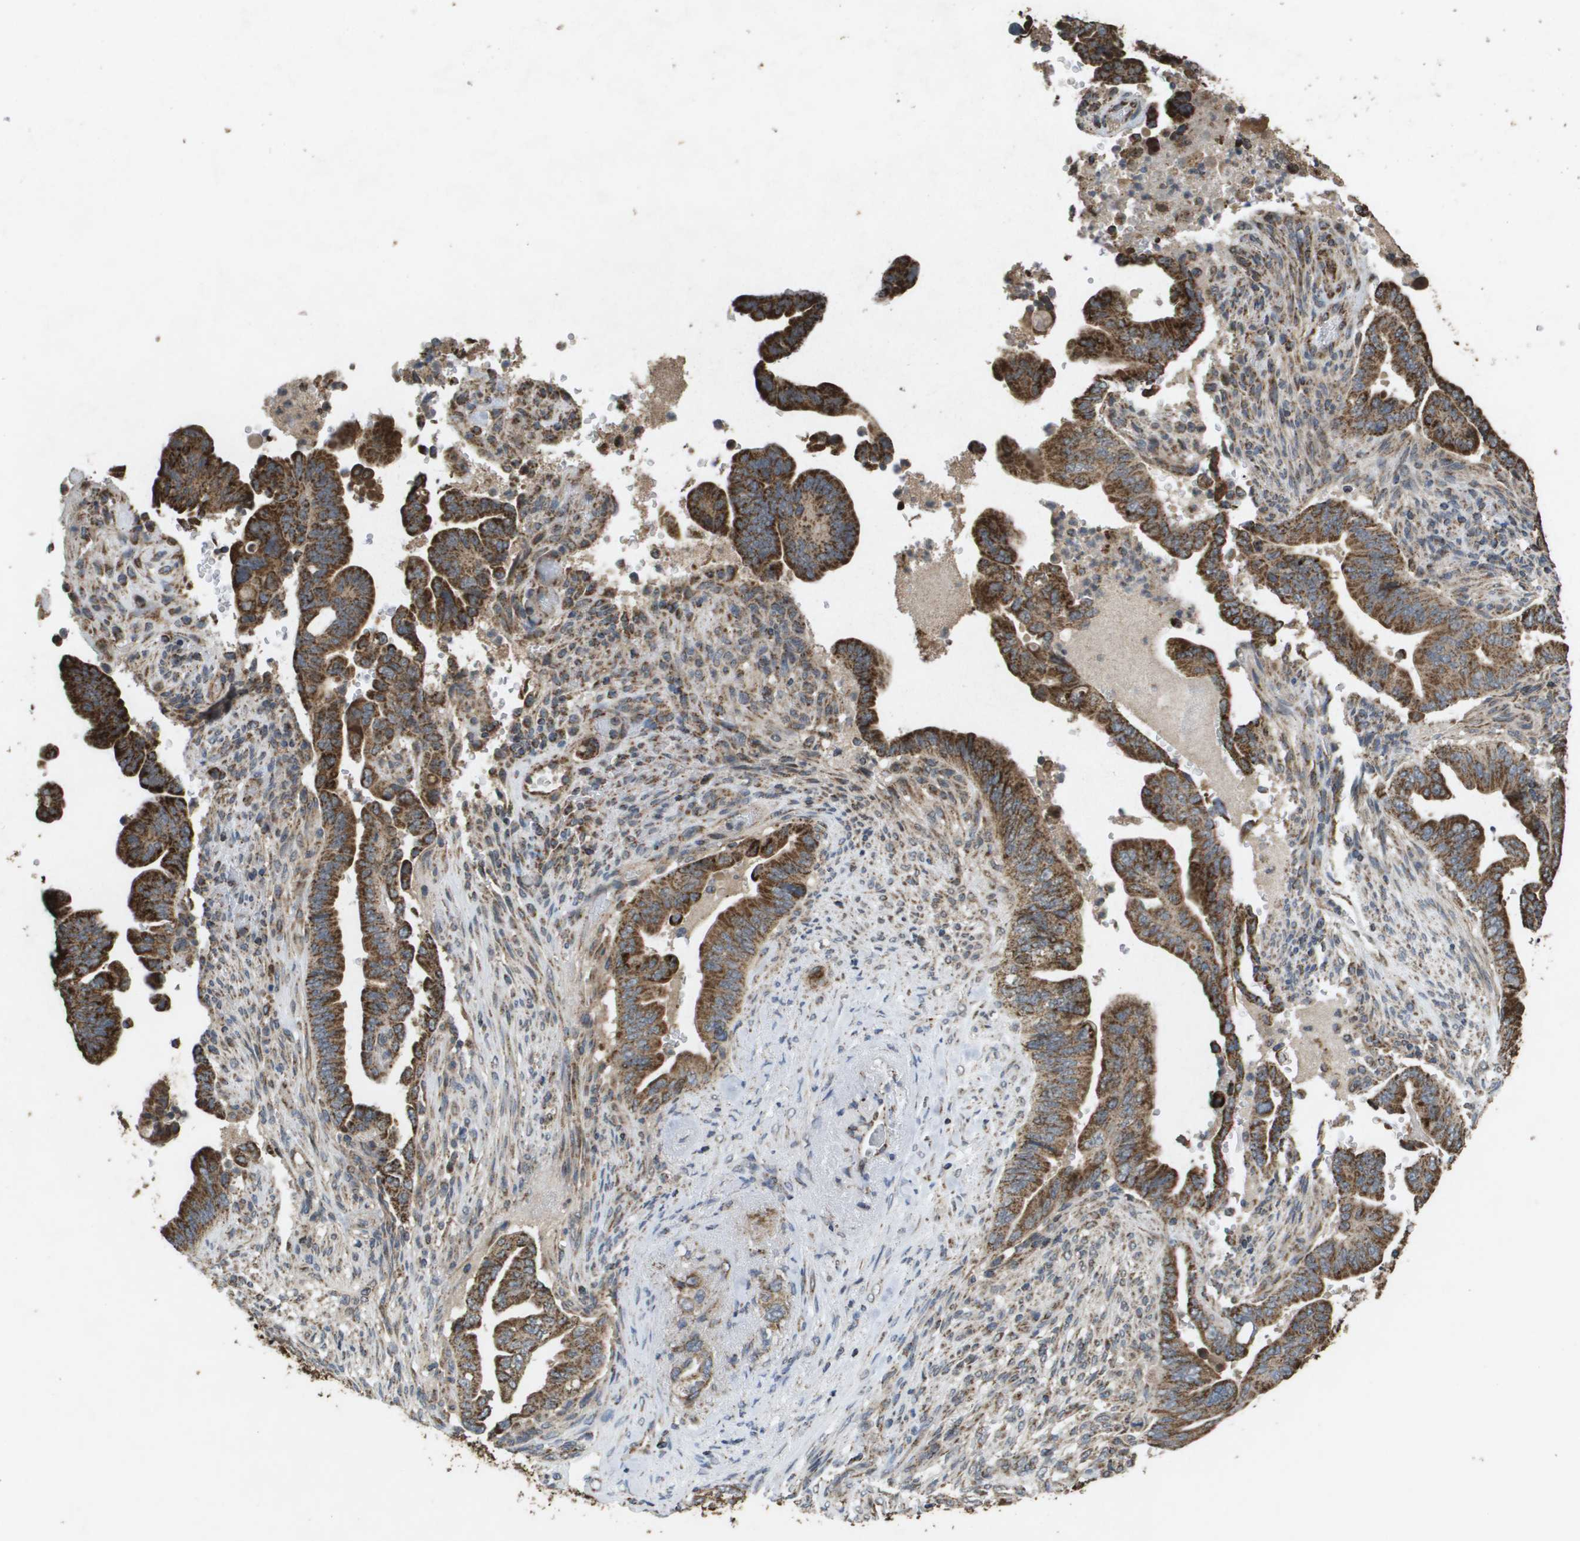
{"staining": {"intensity": "strong", "quantity": ">75%", "location": "cytoplasmic/membranous"}, "tissue": "pancreatic cancer", "cell_type": "Tumor cells", "image_type": "cancer", "snomed": [{"axis": "morphology", "description": "Adenocarcinoma, NOS"}, {"axis": "topography", "description": "Pancreas"}], "caption": "A brown stain shows strong cytoplasmic/membranous positivity of a protein in pancreatic adenocarcinoma tumor cells.", "gene": "HSPE1", "patient": {"sex": "male", "age": 70}}